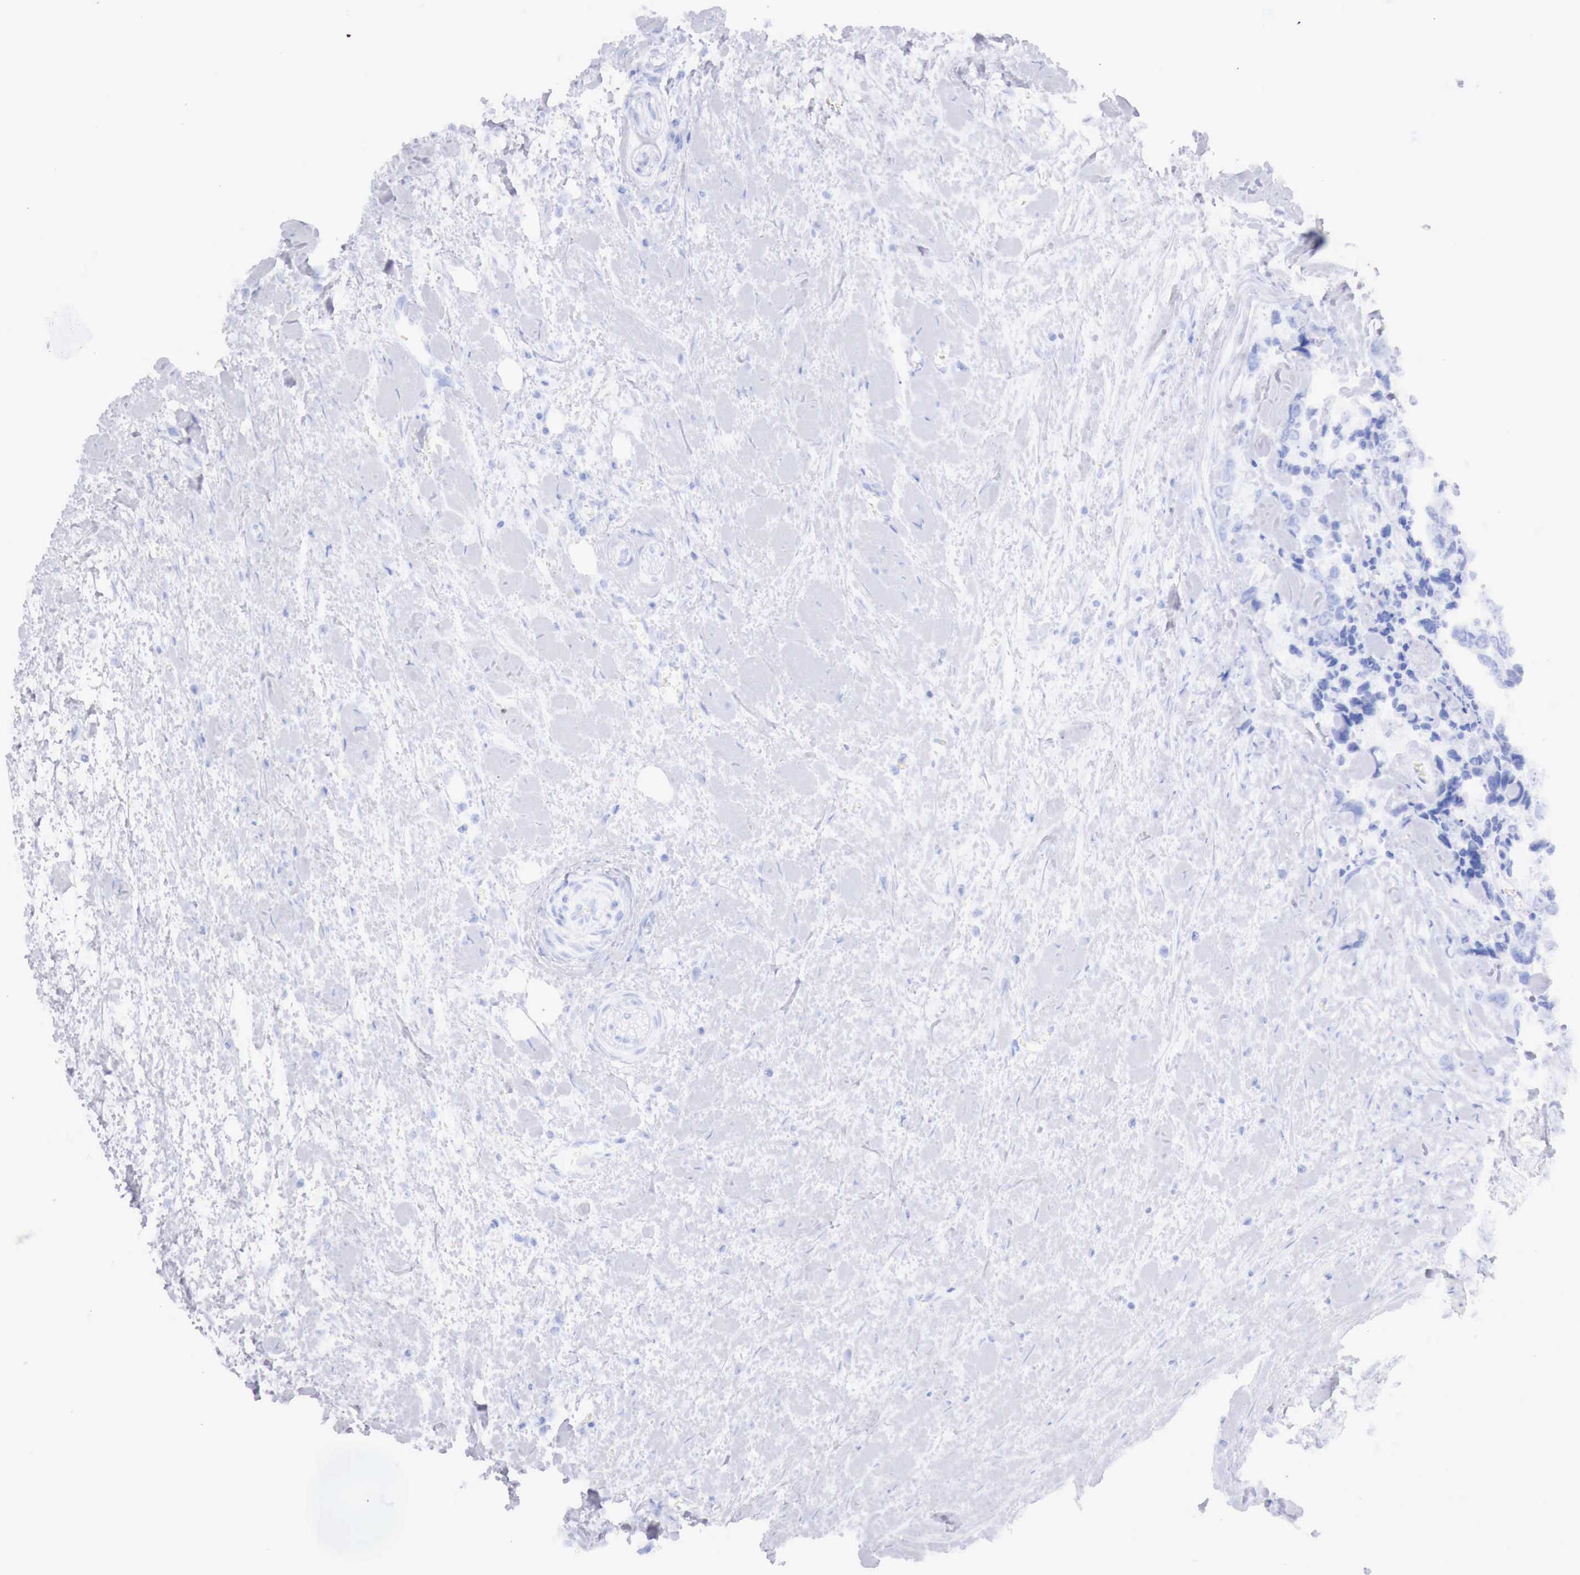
{"staining": {"intensity": "negative", "quantity": "none", "location": "none"}, "tissue": "colorectal cancer", "cell_type": "Tumor cells", "image_type": "cancer", "snomed": [{"axis": "morphology", "description": "Adenocarcinoma, NOS"}, {"axis": "topography", "description": "Rectum"}], "caption": "The immunohistochemistry photomicrograph has no significant positivity in tumor cells of colorectal cancer tissue.", "gene": "INHA", "patient": {"sex": "male", "age": 76}}